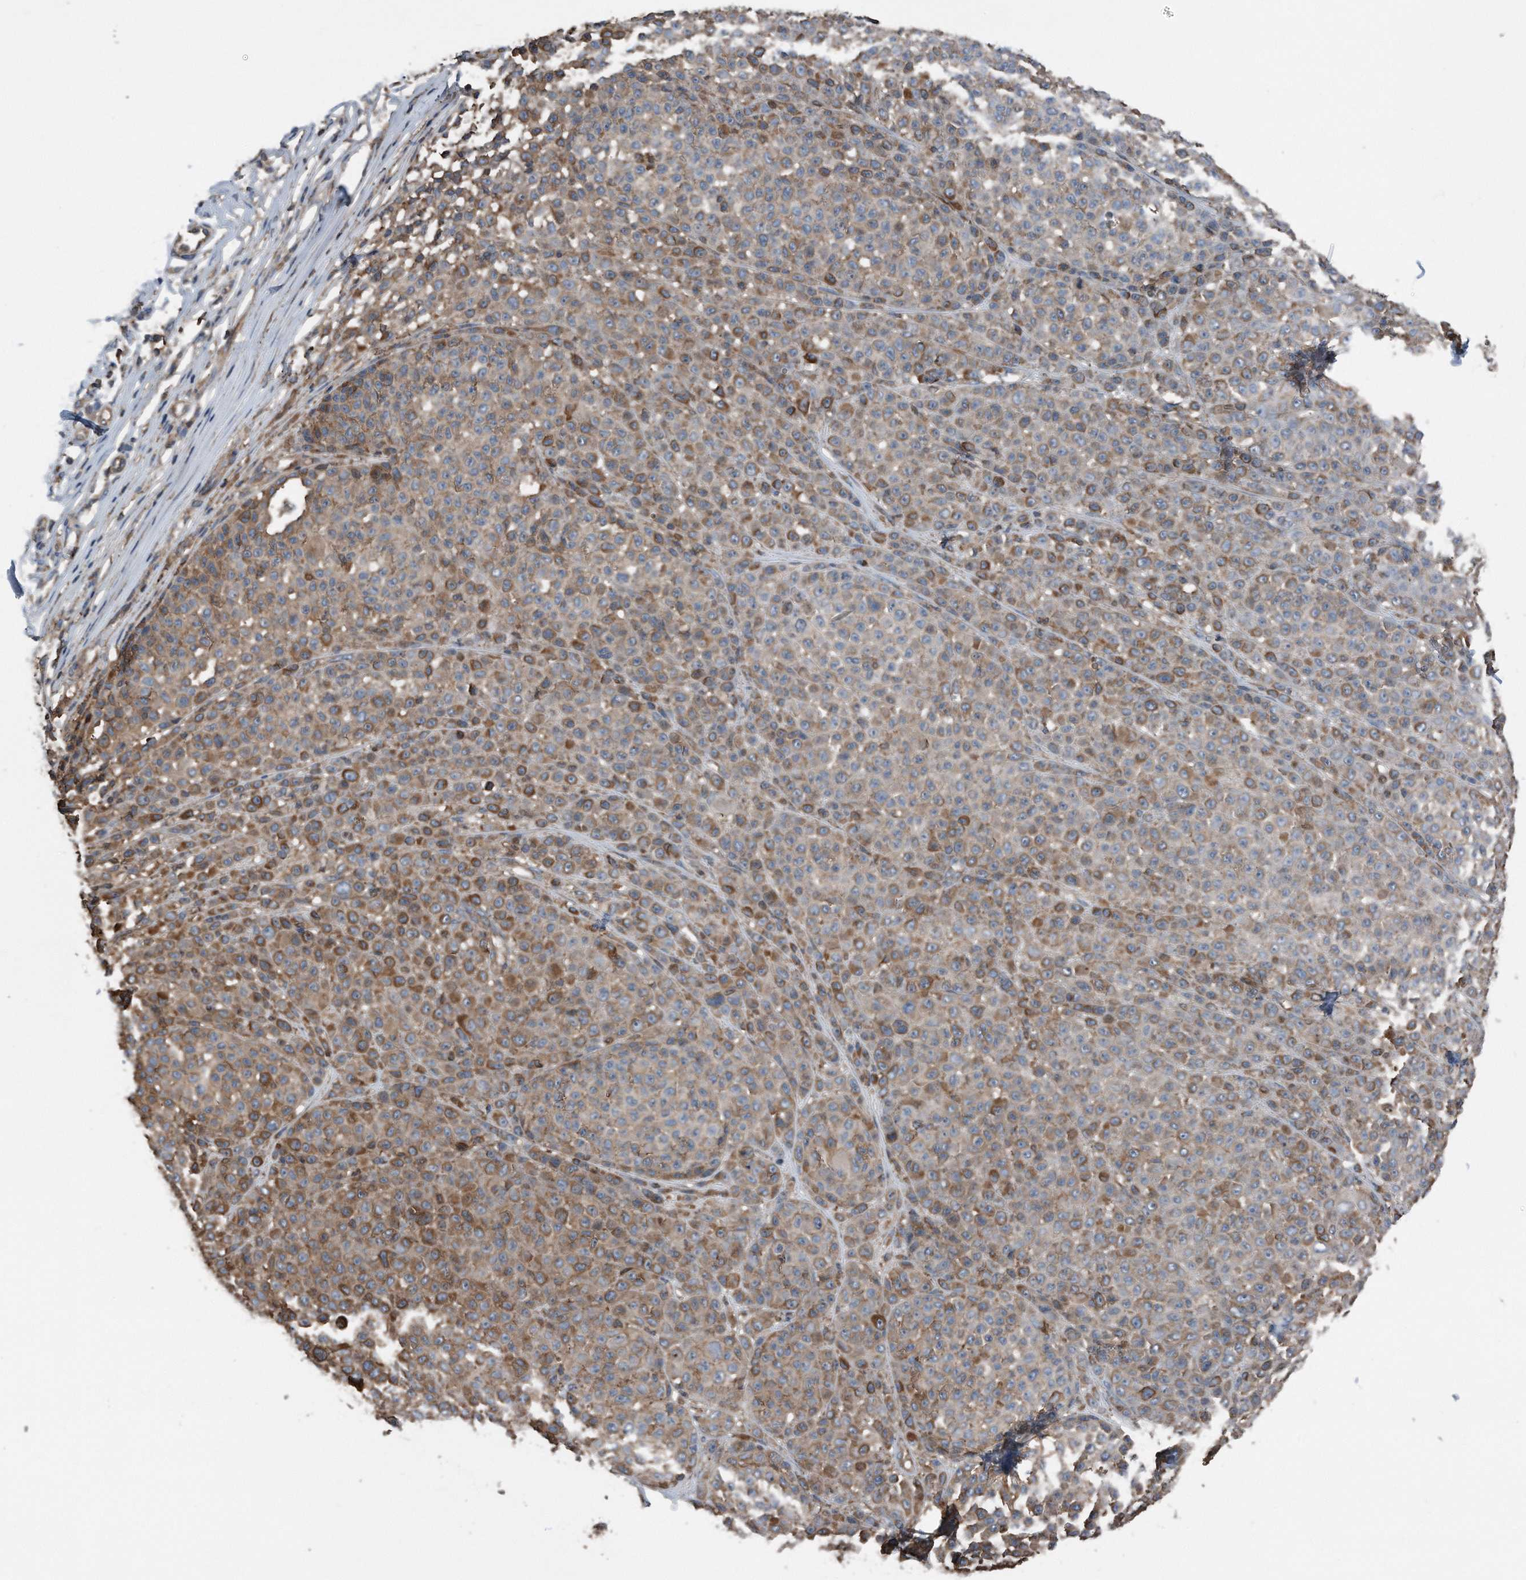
{"staining": {"intensity": "moderate", "quantity": "25%-75%", "location": "cytoplasmic/membranous"}, "tissue": "melanoma", "cell_type": "Tumor cells", "image_type": "cancer", "snomed": [{"axis": "morphology", "description": "Malignant melanoma, NOS"}, {"axis": "topography", "description": "Skin"}], "caption": "Protein staining of melanoma tissue exhibits moderate cytoplasmic/membranous staining in approximately 25%-75% of tumor cells.", "gene": "RSPO3", "patient": {"sex": "female", "age": 94}}